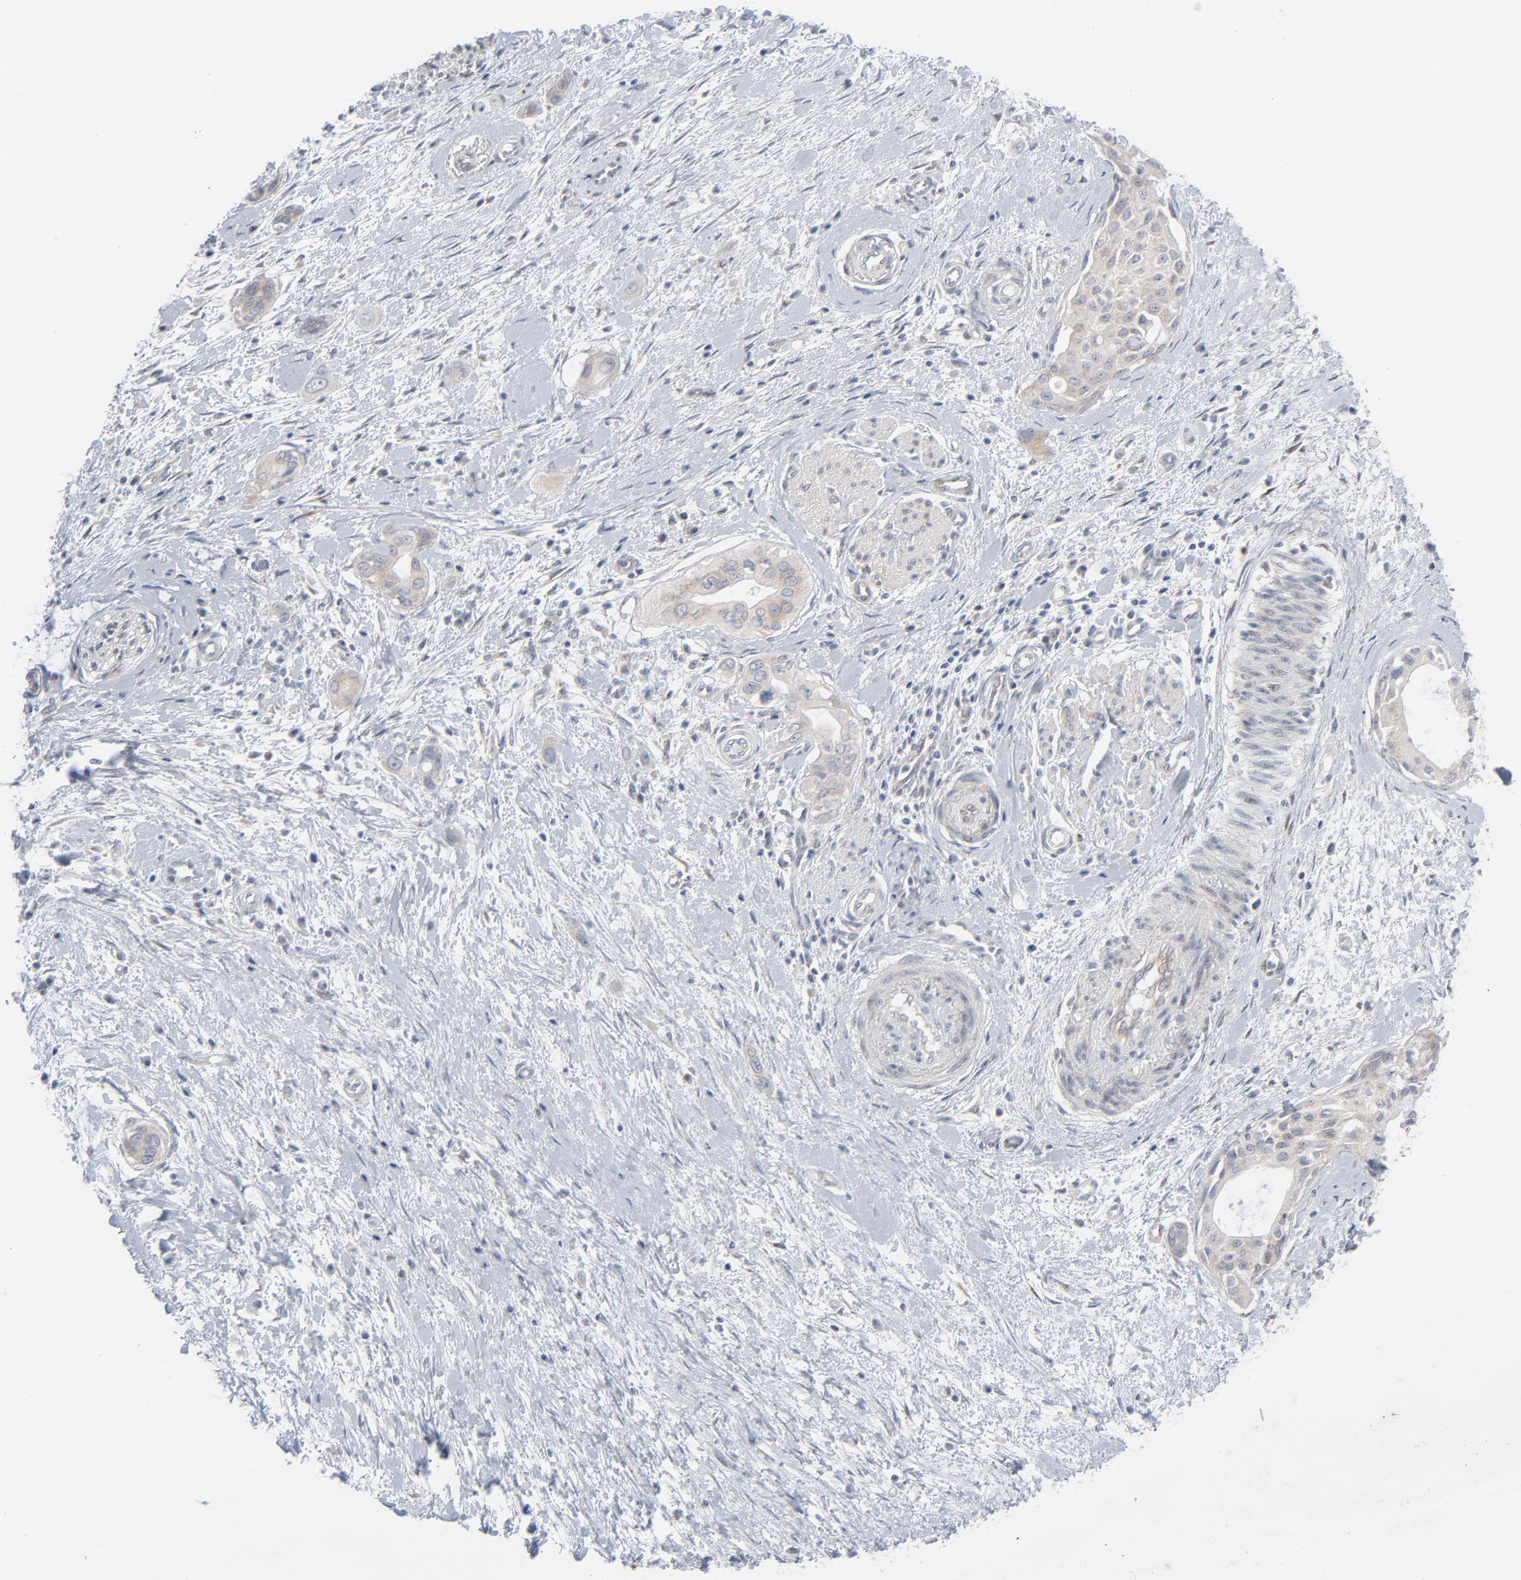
{"staining": {"intensity": "weak", "quantity": "25%-75%", "location": "cytoplasmic/membranous"}, "tissue": "pancreatic cancer", "cell_type": "Tumor cells", "image_type": "cancer", "snomed": [{"axis": "morphology", "description": "Adenocarcinoma, NOS"}, {"axis": "topography", "description": "Pancreas"}], "caption": "Protein staining shows weak cytoplasmic/membranous staining in approximately 25%-75% of tumor cells in pancreatic adenocarcinoma. (DAB (3,3'-diaminobenzidine) = brown stain, brightfield microscopy at high magnification).", "gene": "KDSR", "patient": {"sex": "female", "age": 60}}